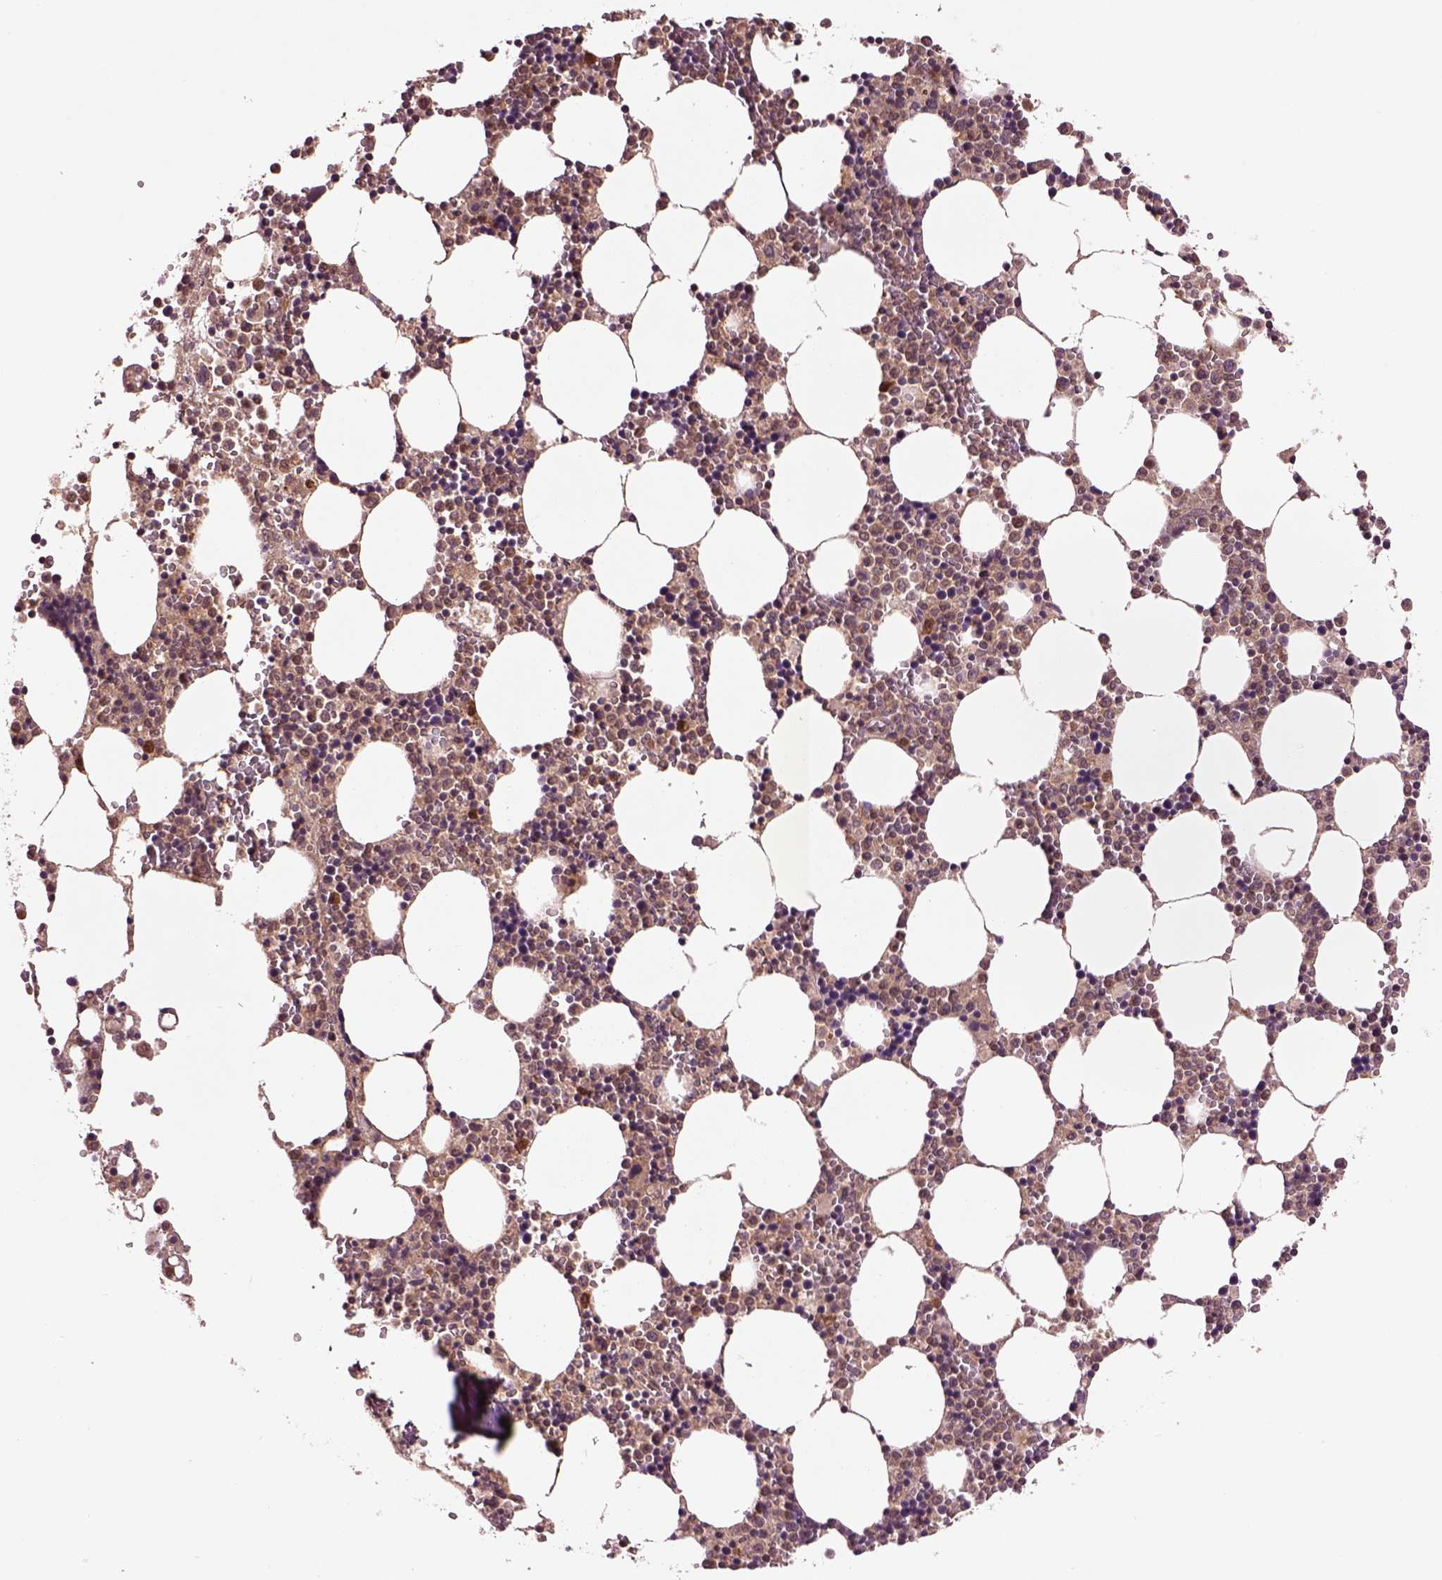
{"staining": {"intensity": "moderate", "quantity": ">75%", "location": "cytoplasmic/membranous"}, "tissue": "bone marrow", "cell_type": "Hematopoietic cells", "image_type": "normal", "snomed": [{"axis": "morphology", "description": "Normal tissue, NOS"}, {"axis": "topography", "description": "Bone marrow"}], "caption": "Immunohistochemical staining of unremarkable human bone marrow reveals medium levels of moderate cytoplasmic/membranous expression in approximately >75% of hematopoietic cells. (Brightfield microscopy of DAB IHC at high magnification).", "gene": "MDP1", "patient": {"sex": "female", "age": 64}}